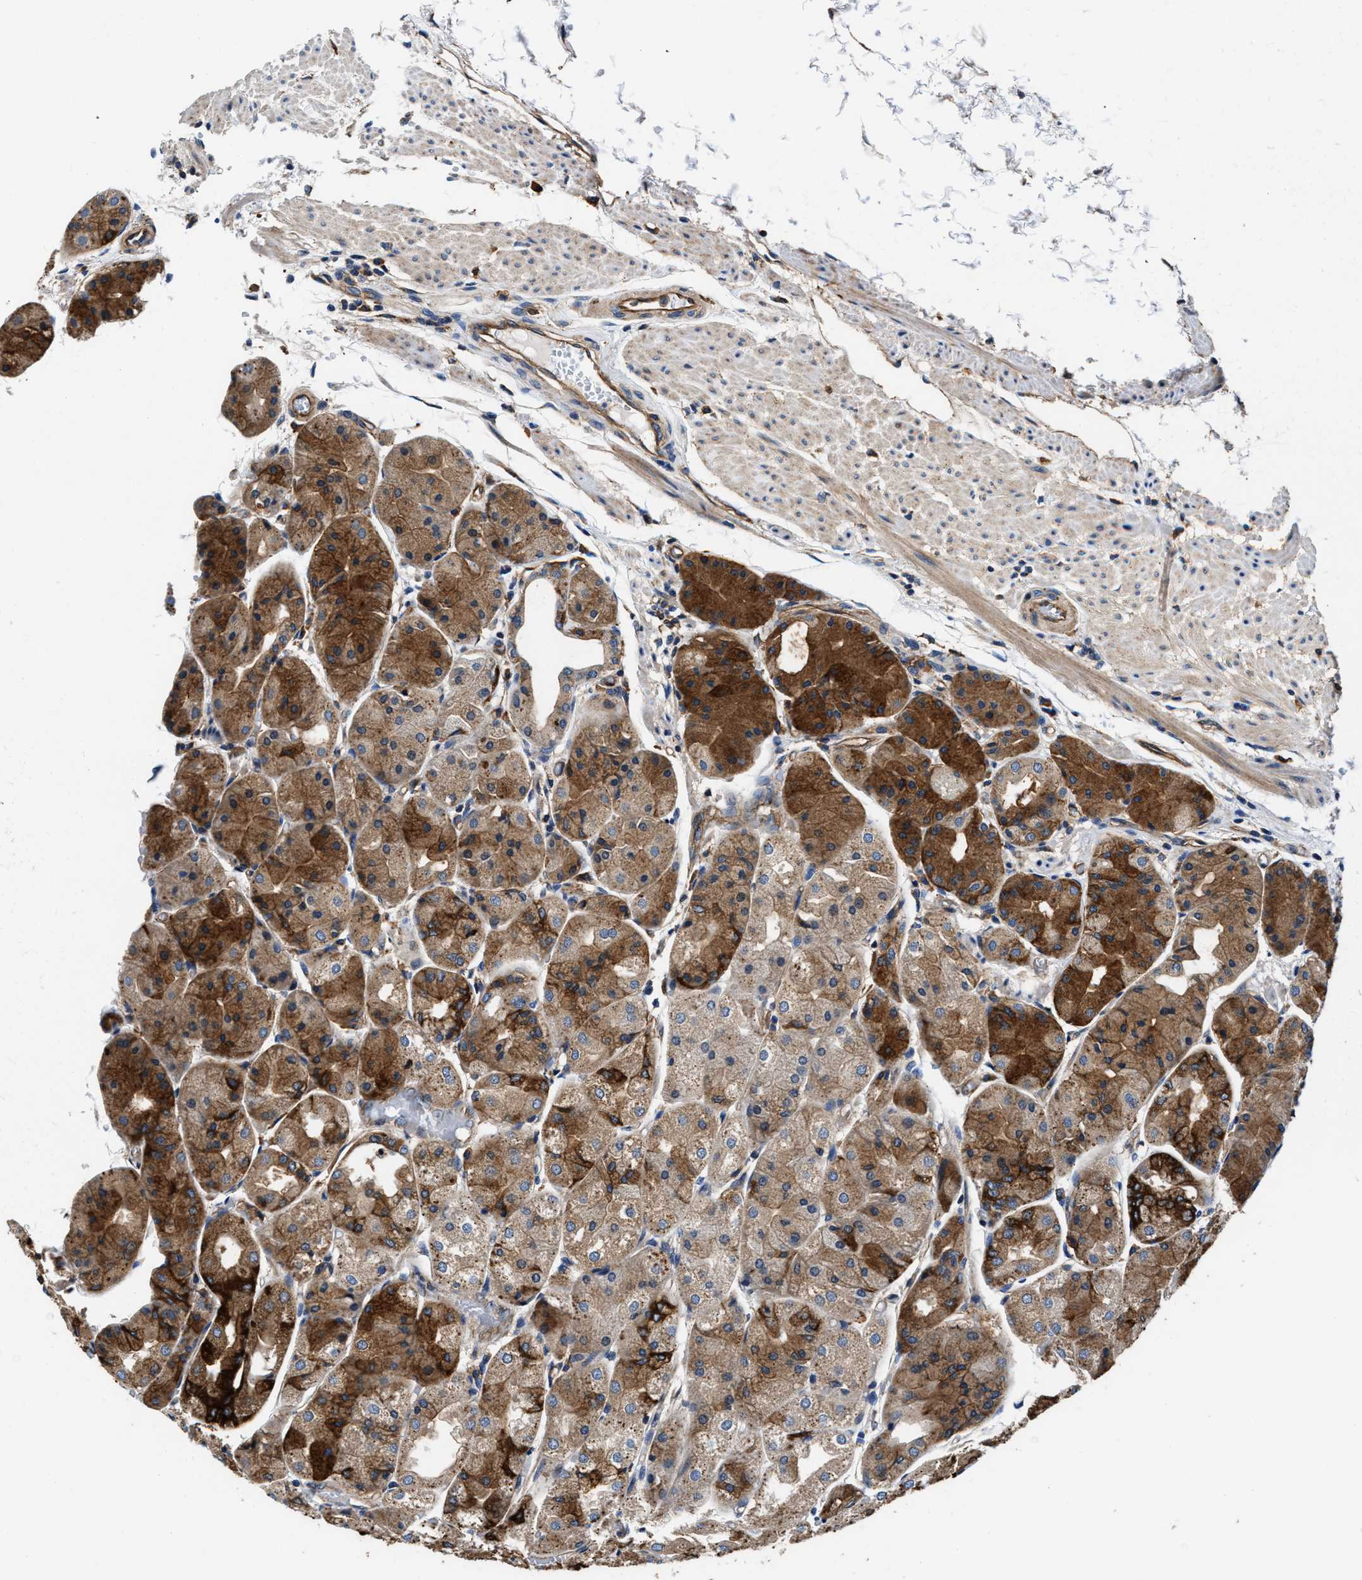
{"staining": {"intensity": "moderate", "quantity": ">75%", "location": "cytoplasmic/membranous"}, "tissue": "stomach", "cell_type": "Glandular cells", "image_type": "normal", "snomed": [{"axis": "morphology", "description": "Normal tissue, NOS"}, {"axis": "topography", "description": "Stomach, upper"}], "caption": "Brown immunohistochemical staining in normal stomach demonstrates moderate cytoplasmic/membranous expression in approximately >75% of glandular cells.", "gene": "PPP1R9B", "patient": {"sex": "male", "age": 72}}